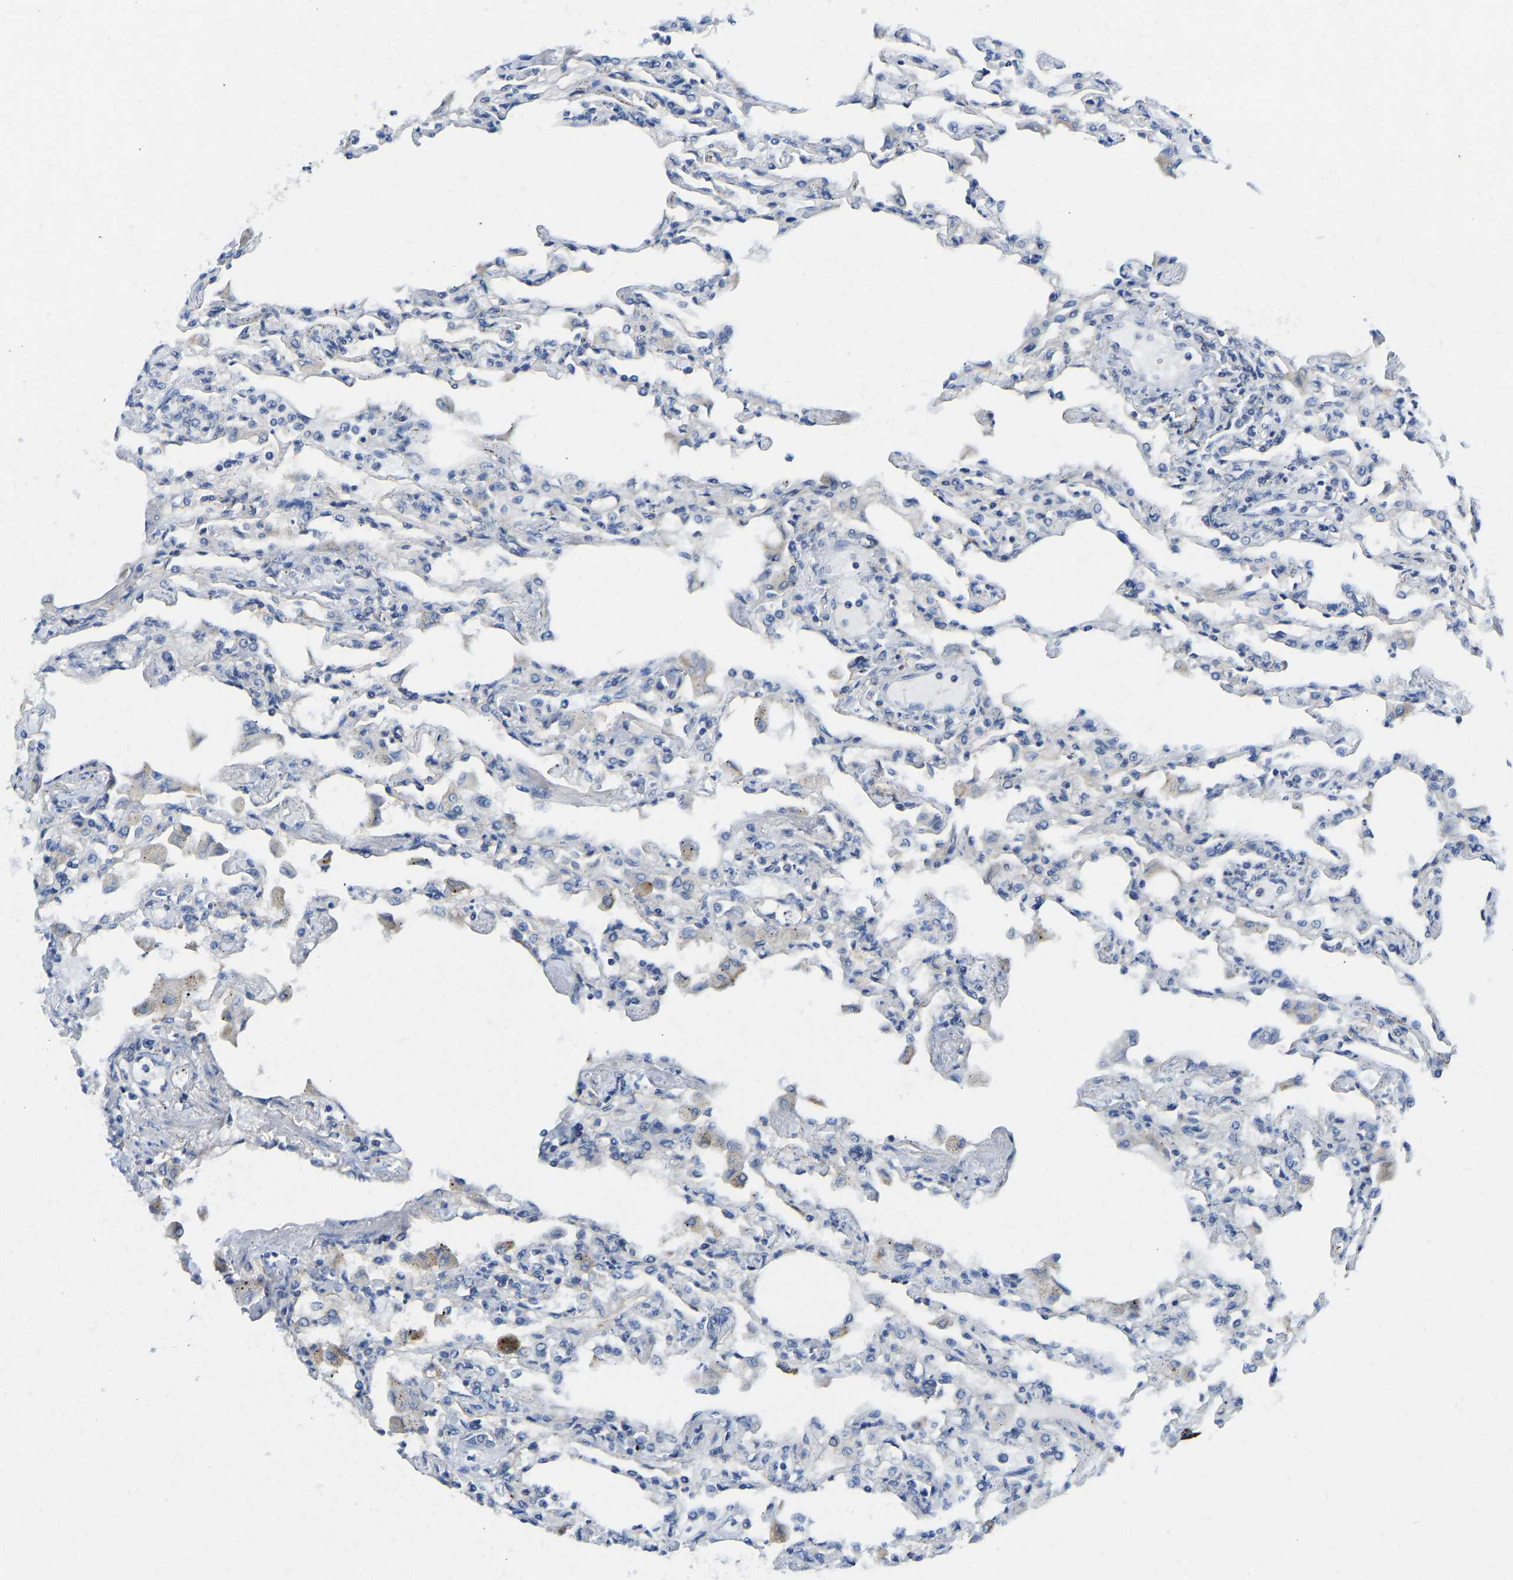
{"staining": {"intensity": "negative", "quantity": "none", "location": "none"}, "tissue": "lung", "cell_type": "Alveolar cells", "image_type": "normal", "snomed": [{"axis": "morphology", "description": "Normal tissue, NOS"}, {"axis": "topography", "description": "Bronchus"}, {"axis": "topography", "description": "Lung"}], "caption": "High power microscopy image of an IHC histopathology image of unremarkable lung, revealing no significant positivity in alveolar cells. (DAB (3,3'-diaminobenzidine) immunohistochemistry, high magnification).", "gene": "NDRG3", "patient": {"sex": "female", "age": 49}}